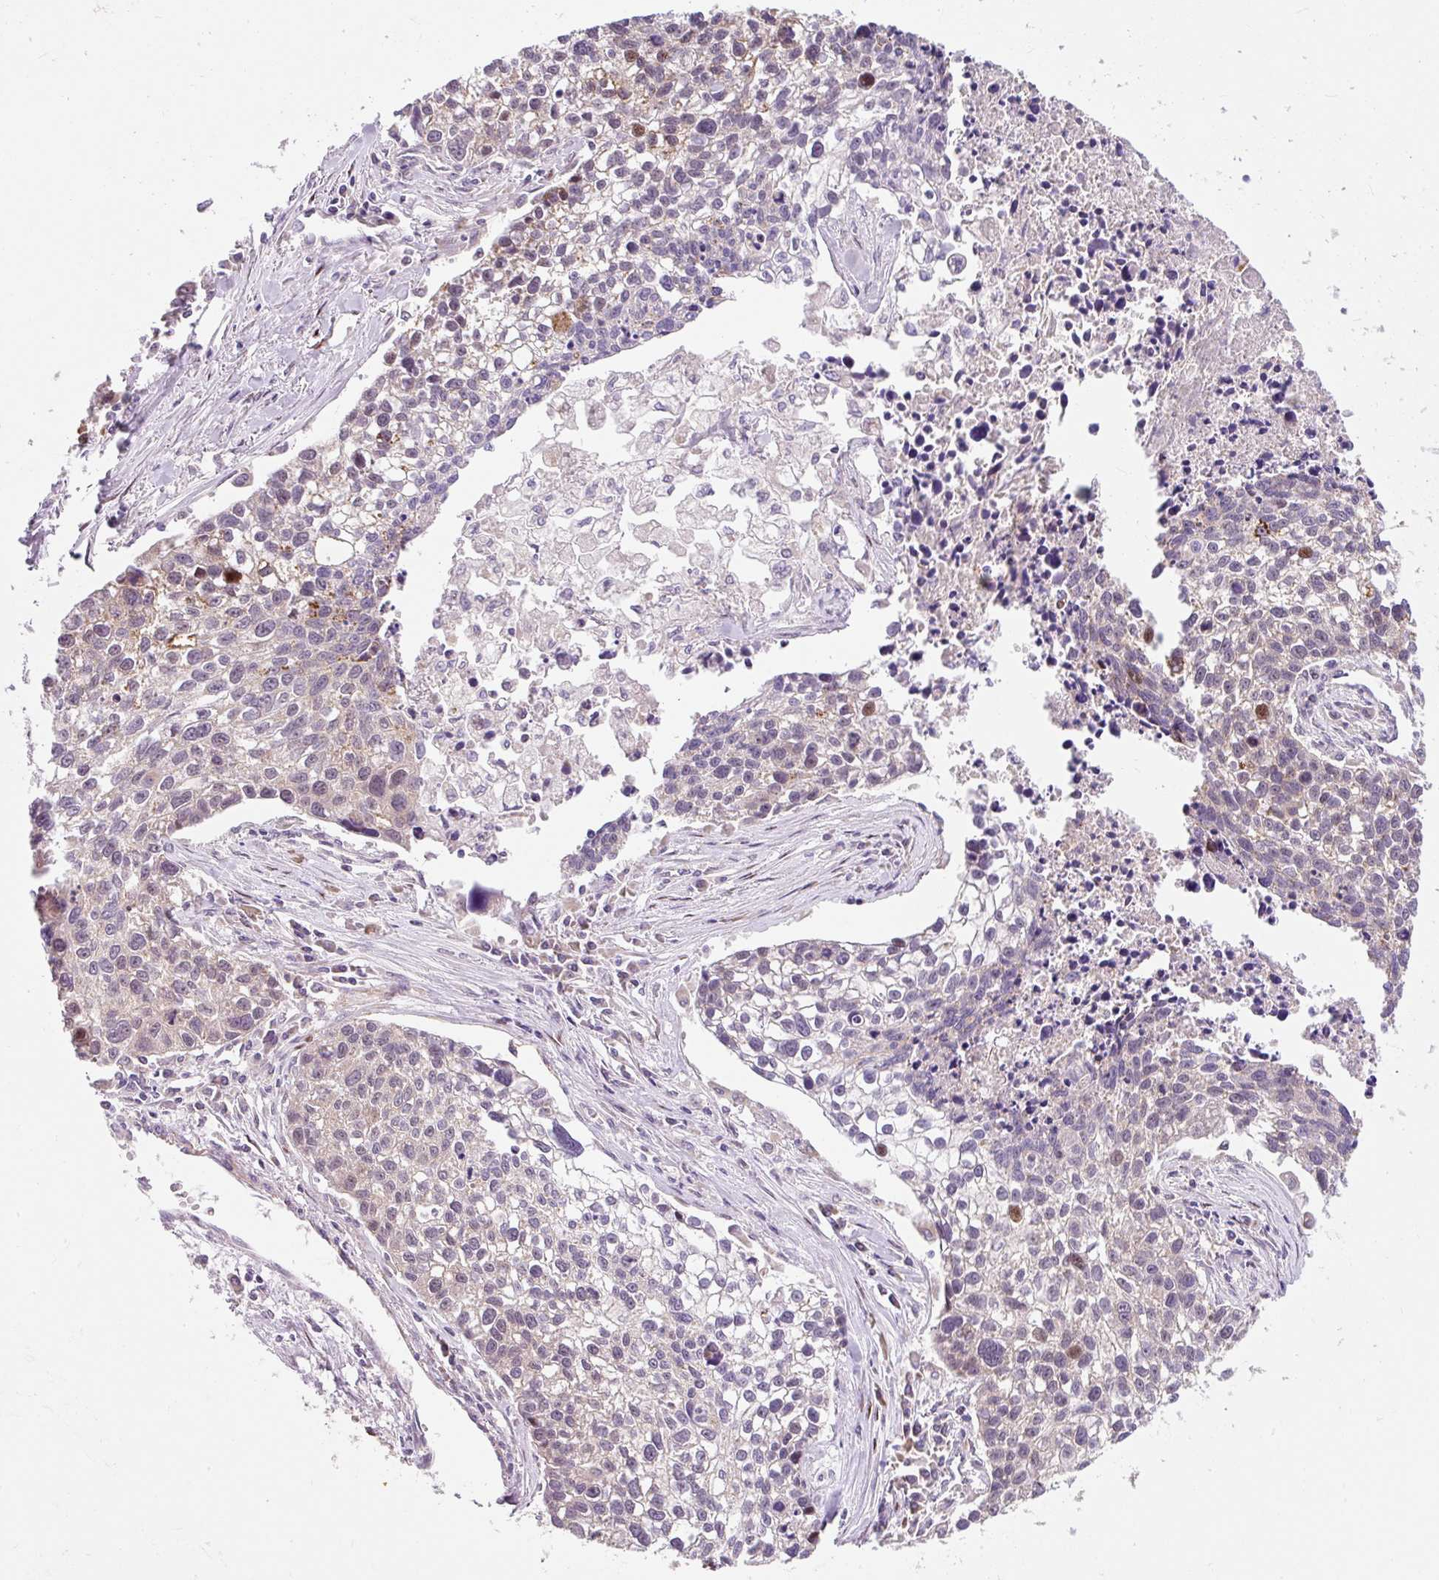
{"staining": {"intensity": "moderate", "quantity": "<25%", "location": "nuclear"}, "tissue": "lung cancer", "cell_type": "Tumor cells", "image_type": "cancer", "snomed": [{"axis": "morphology", "description": "Squamous cell carcinoma, NOS"}, {"axis": "topography", "description": "Lung"}], "caption": "Immunohistochemical staining of human lung squamous cell carcinoma reveals moderate nuclear protein positivity in approximately <25% of tumor cells.", "gene": "SARS2", "patient": {"sex": "male", "age": 74}}